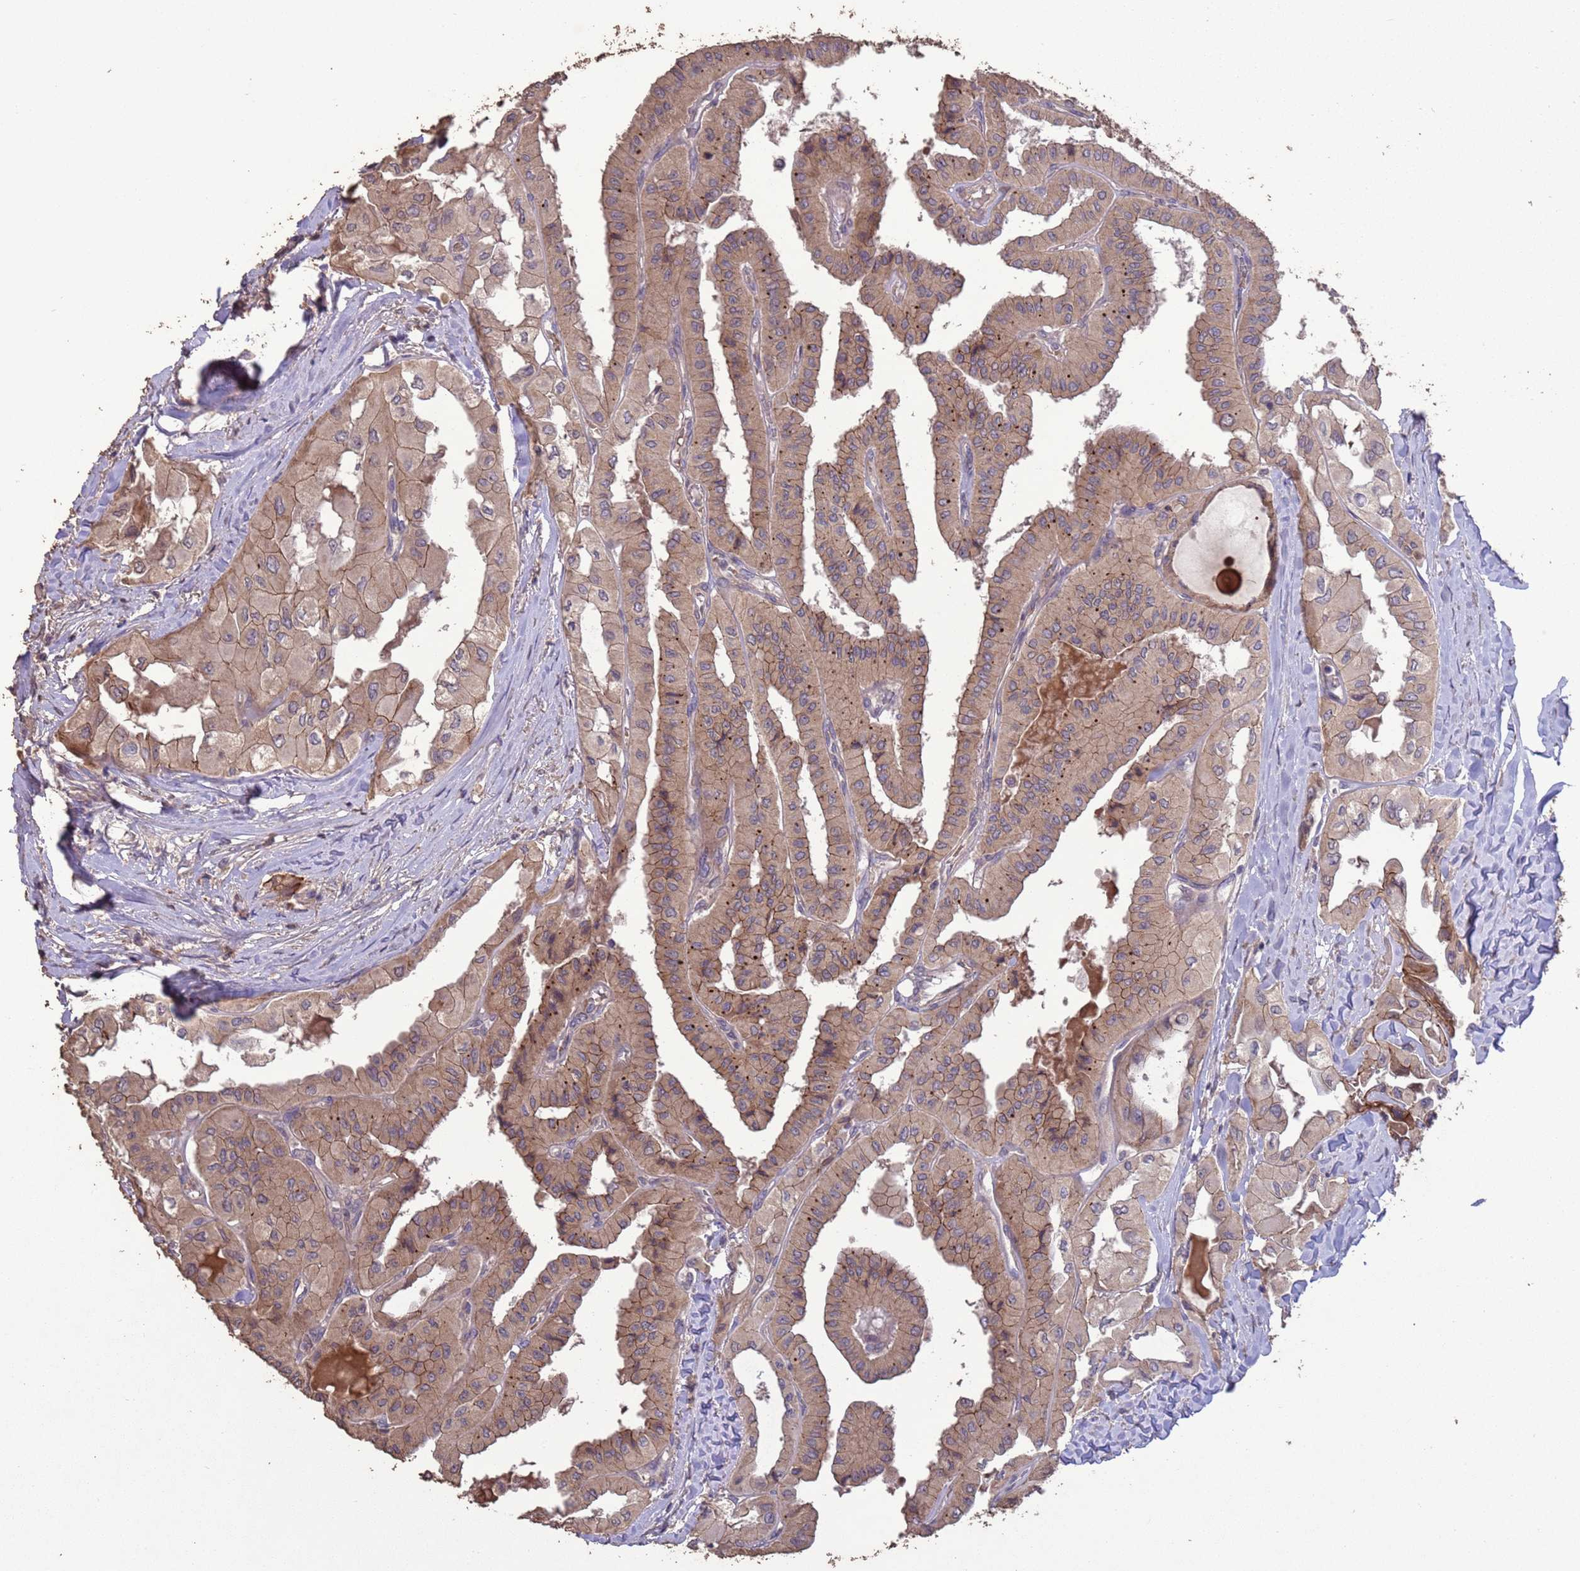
{"staining": {"intensity": "moderate", "quantity": ">75%", "location": "cytoplasmic/membranous"}, "tissue": "thyroid cancer", "cell_type": "Tumor cells", "image_type": "cancer", "snomed": [{"axis": "morphology", "description": "Normal tissue, NOS"}, {"axis": "morphology", "description": "Papillary adenocarcinoma, NOS"}, {"axis": "topography", "description": "Thyroid gland"}], "caption": "Tumor cells display medium levels of moderate cytoplasmic/membranous expression in about >75% of cells in human thyroid cancer (papillary adenocarcinoma).", "gene": "SLC9B2", "patient": {"sex": "female", "age": 59}}